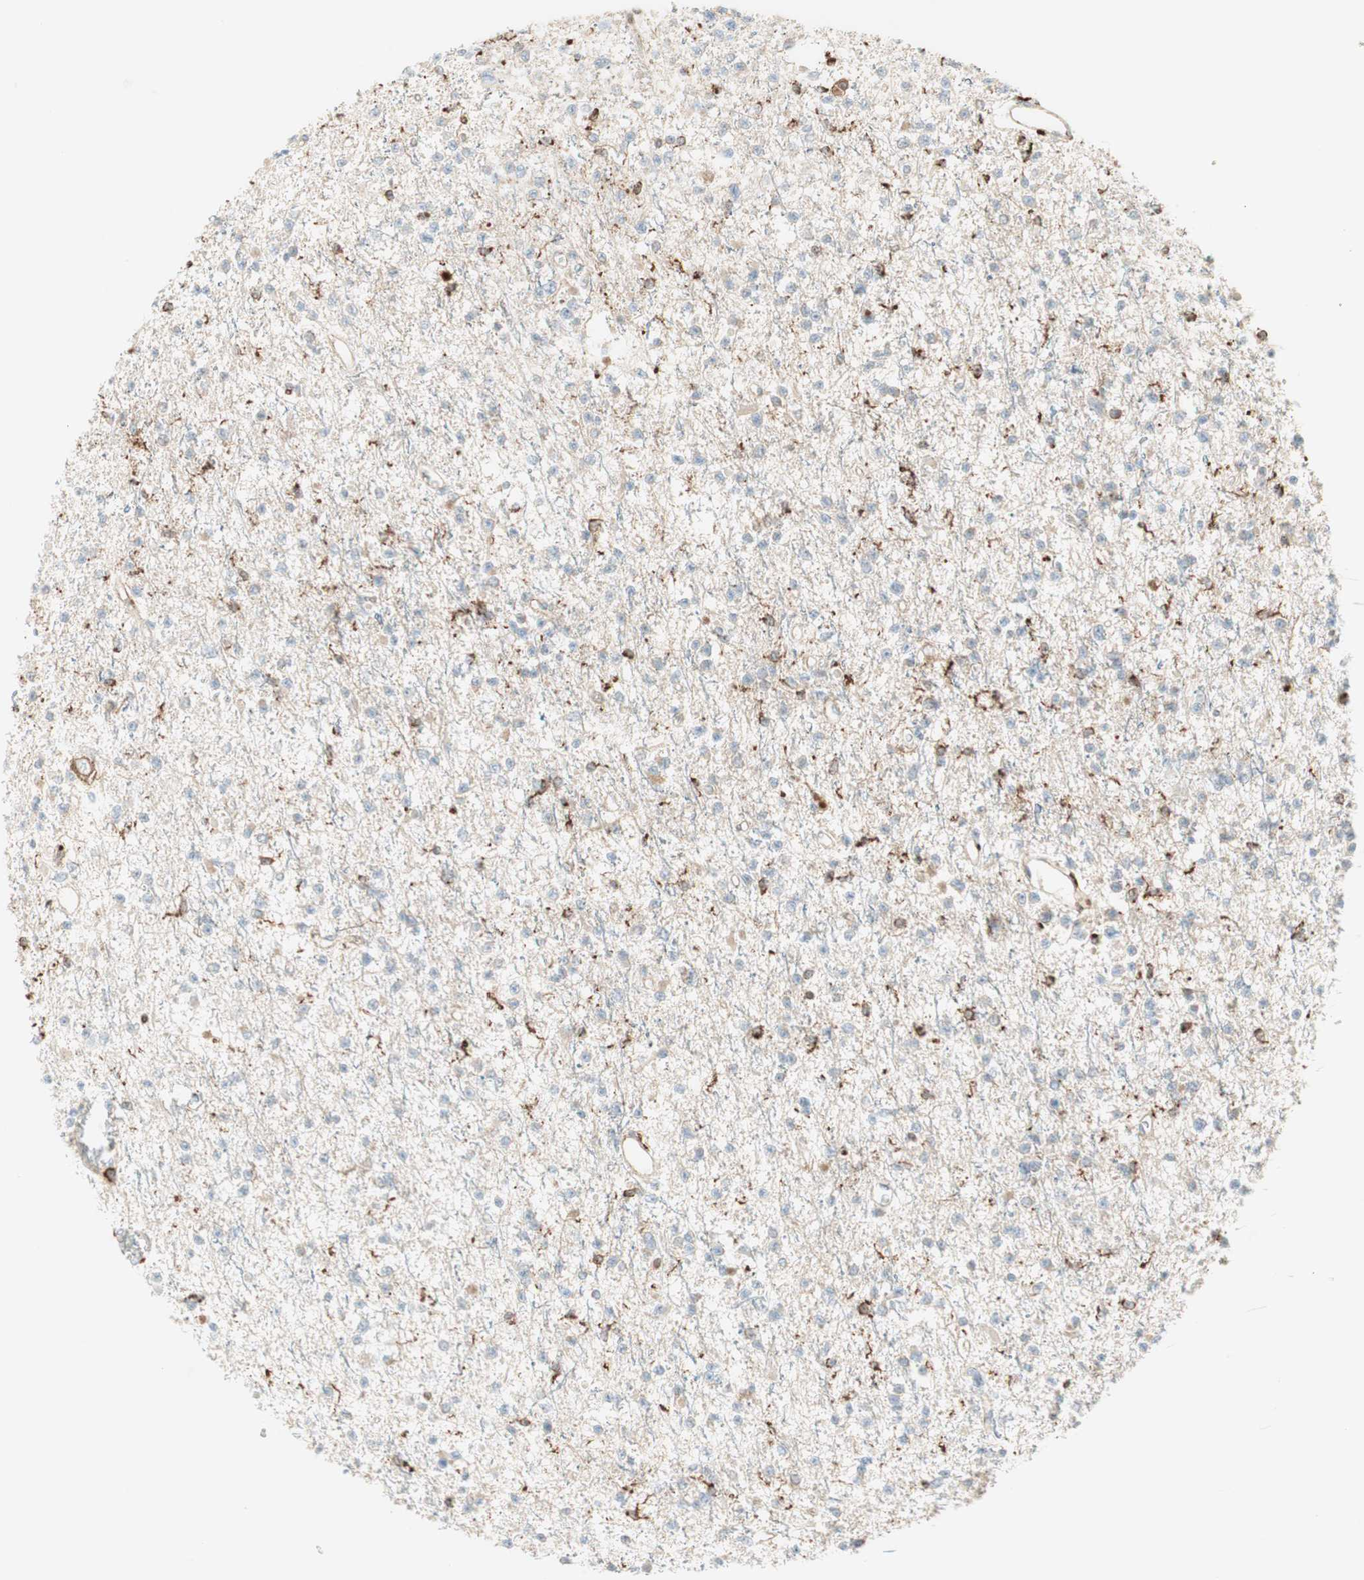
{"staining": {"intensity": "negative", "quantity": "none", "location": "none"}, "tissue": "glioma", "cell_type": "Tumor cells", "image_type": "cancer", "snomed": [{"axis": "morphology", "description": "Glioma, malignant, Low grade"}, {"axis": "topography", "description": "Brain"}], "caption": "An immunohistochemistry (IHC) photomicrograph of malignant low-grade glioma is shown. There is no staining in tumor cells of malignant low-grade glioma.", "gene": "ATP6V1G1", "patient": {"sex": "female", "age": 22}}